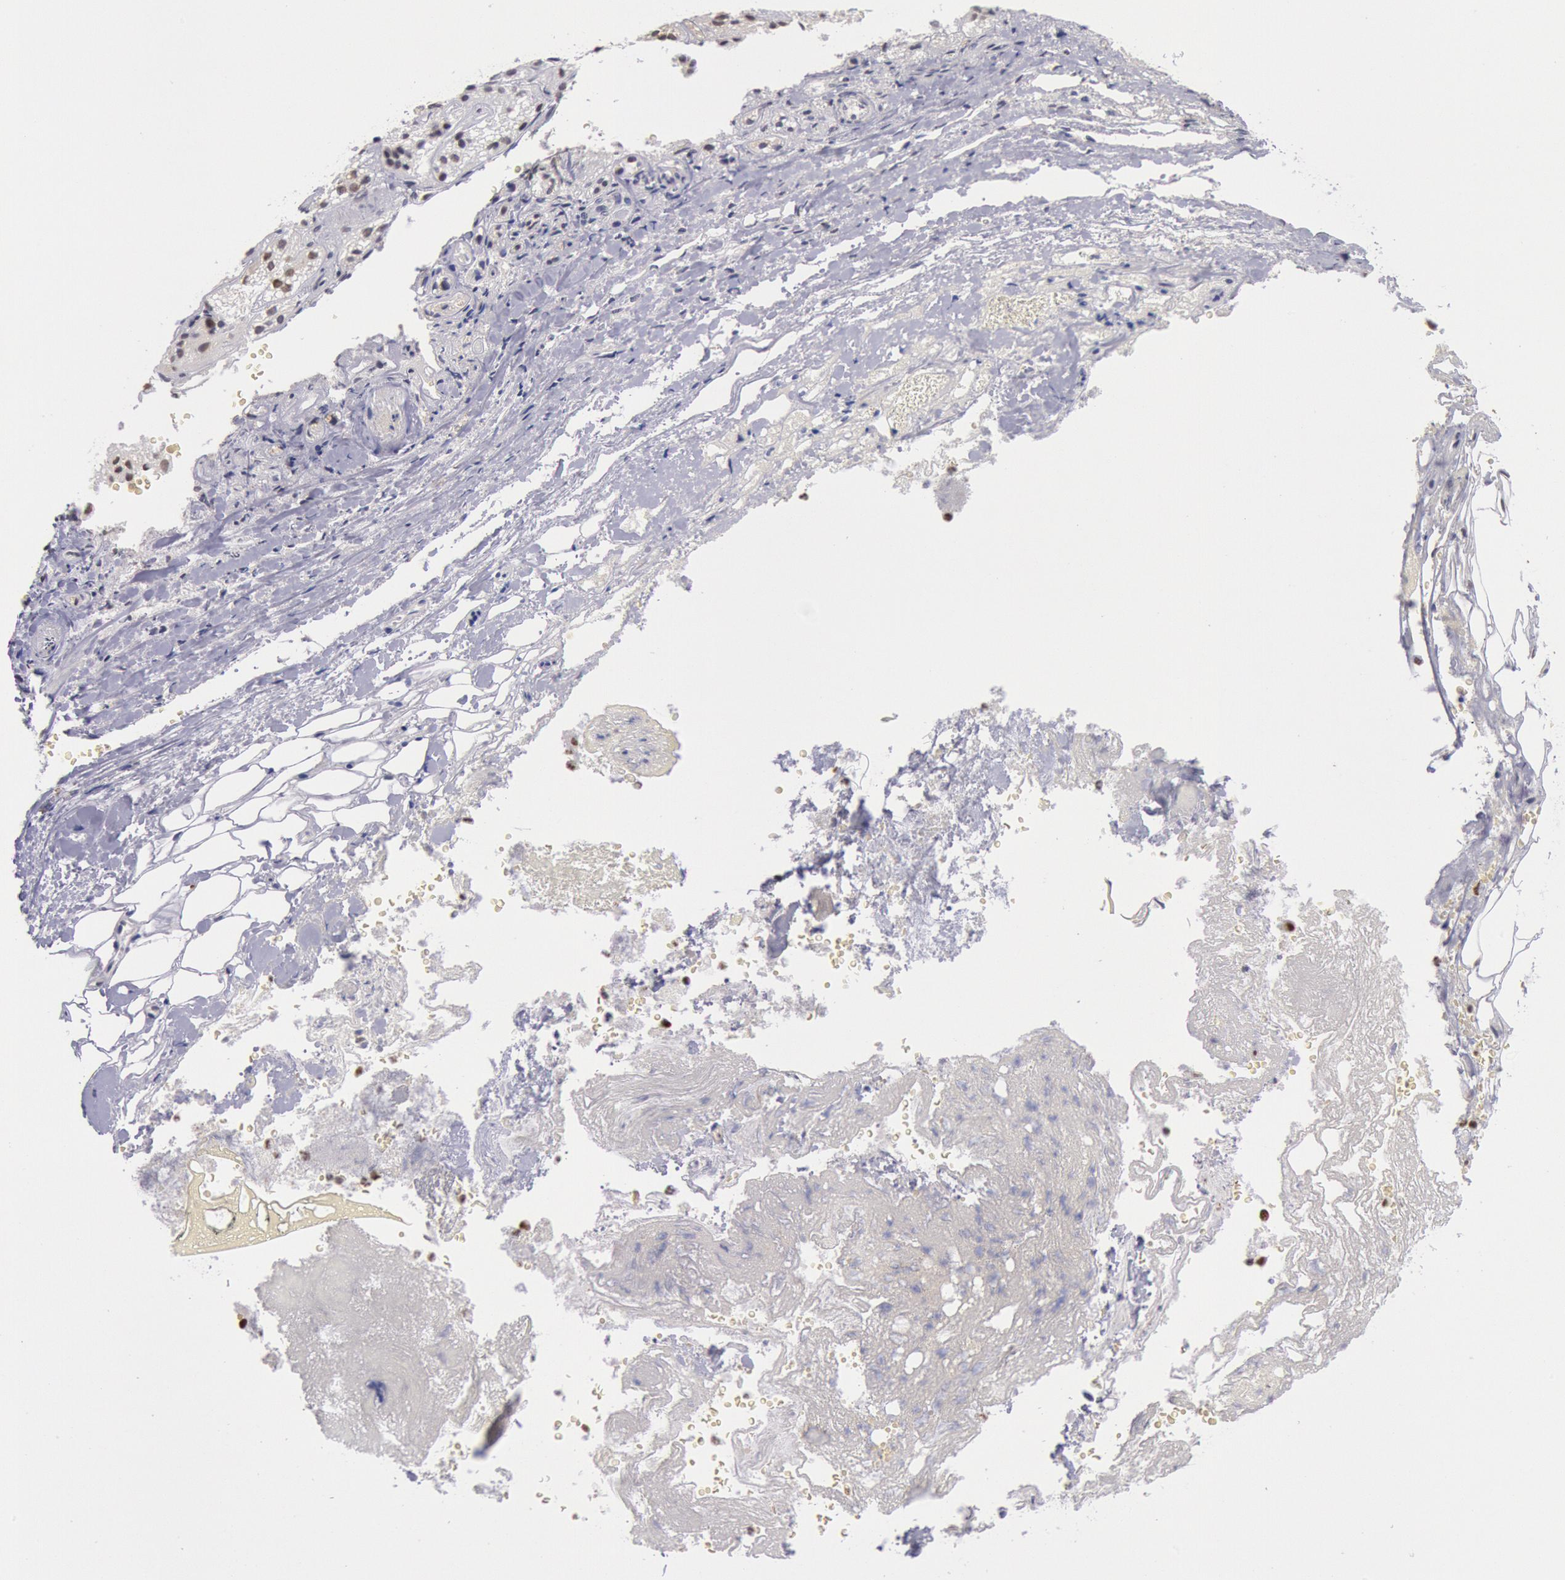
{"staining": {"intensity": "moderate", "quantity": ">75%", "location": "nuclear"}, "tissue": "adrenal gland", "cell_type": "Glandular cells", "image_type": "normal", "snomed": [{"axis": "morphology", "description": "Normal tissue, NOS"}, {"axis": "topography", "description": "Adrenal gland"}], "caption": "An immunohistochemistry (IHC) image of normal tissue is shown. Protein staining in brown labels moderate nuclear positivity in adrenal gland within glandular cells.", "gene": "SNRPD3", "patient": {"sex": "female", "age": 71}}